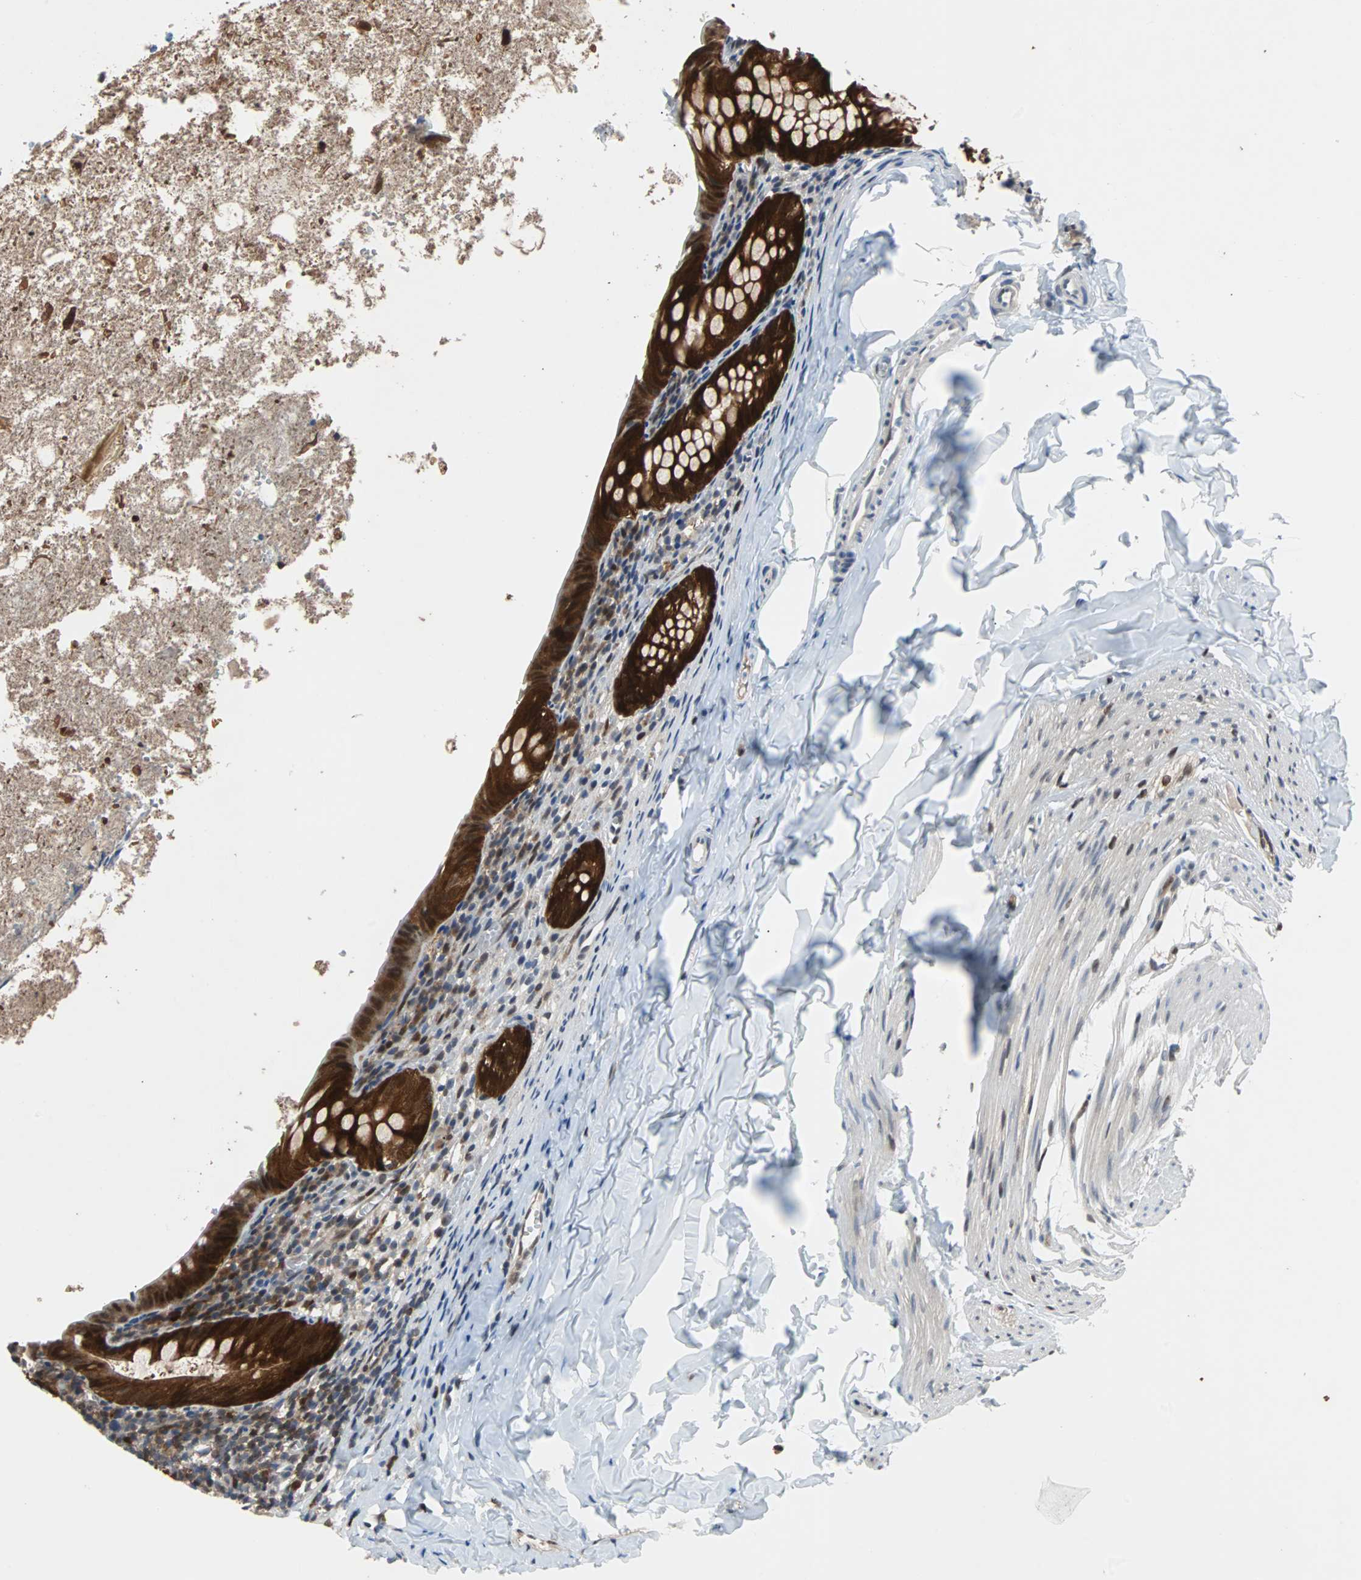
{"staining": {"intensity": "strong", "quantity": ">75%", "location": "cytoplasmic/membranous,nuclear"}, "tissue": "appendix", "cell_type": "Glandular cells", "image_type": "normal", "snomed": [{"axis": "morphology", "description": "Normal tissue, NOS"}, {"axis": "topography", "description": "Appendix"}], "caption": "Immunohistochemistry photomicrograph of unremarkable human appendix stained for a protein (brown), which displays high levels of strong cytoplasmic/membranous,nuclear positivity in approximately >75% of glandular cells.", "gene": "MAP2K6", "patient": {"sex": "female", "age": 10}}